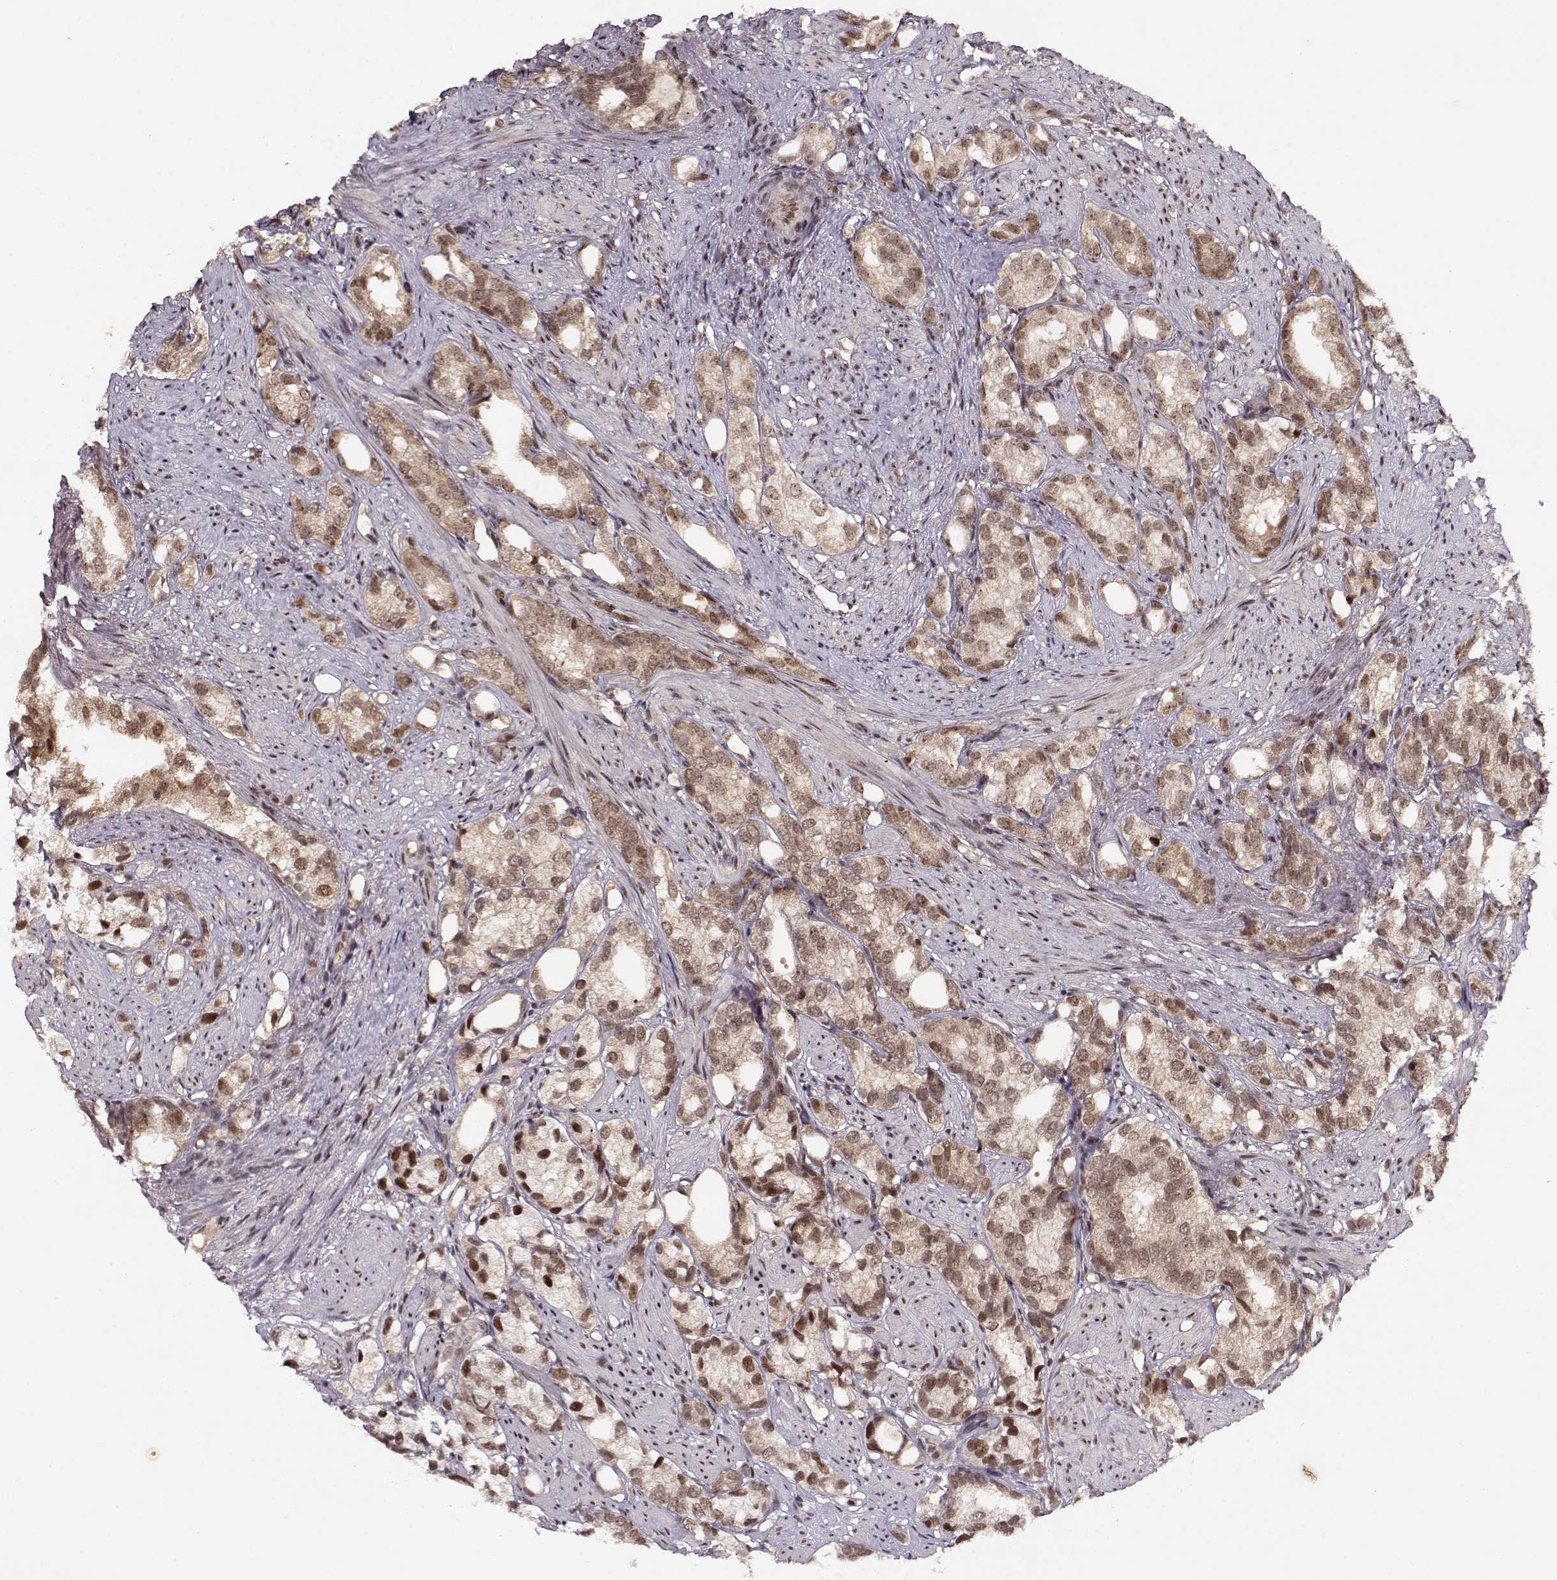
{"staining": {"intensity": "strong", "quantity": "25%-75%", "location": "cytoplasmic/membranous,nuclear"}, "tissue": "prostate cancer", "cell_type": "Tumor cells", "image_type": "cancer", "snomed": [{"axis": "morphology", "description": "Adenocarcinoma, High grade"}, {"axis": "topography", "description": "Prostate"}], "caption": "Prostate cancer stained with DAB (3,3'-diaminobenzidine) immunohistochemistry (IHC) demonstrates high levels of strong cytoplasmic/membranous and nuclear positivity in approximately 25%-75% of tumor cells.", "gene": "CSNK2A1", "patient": {"sex": "male", "age": 82}}